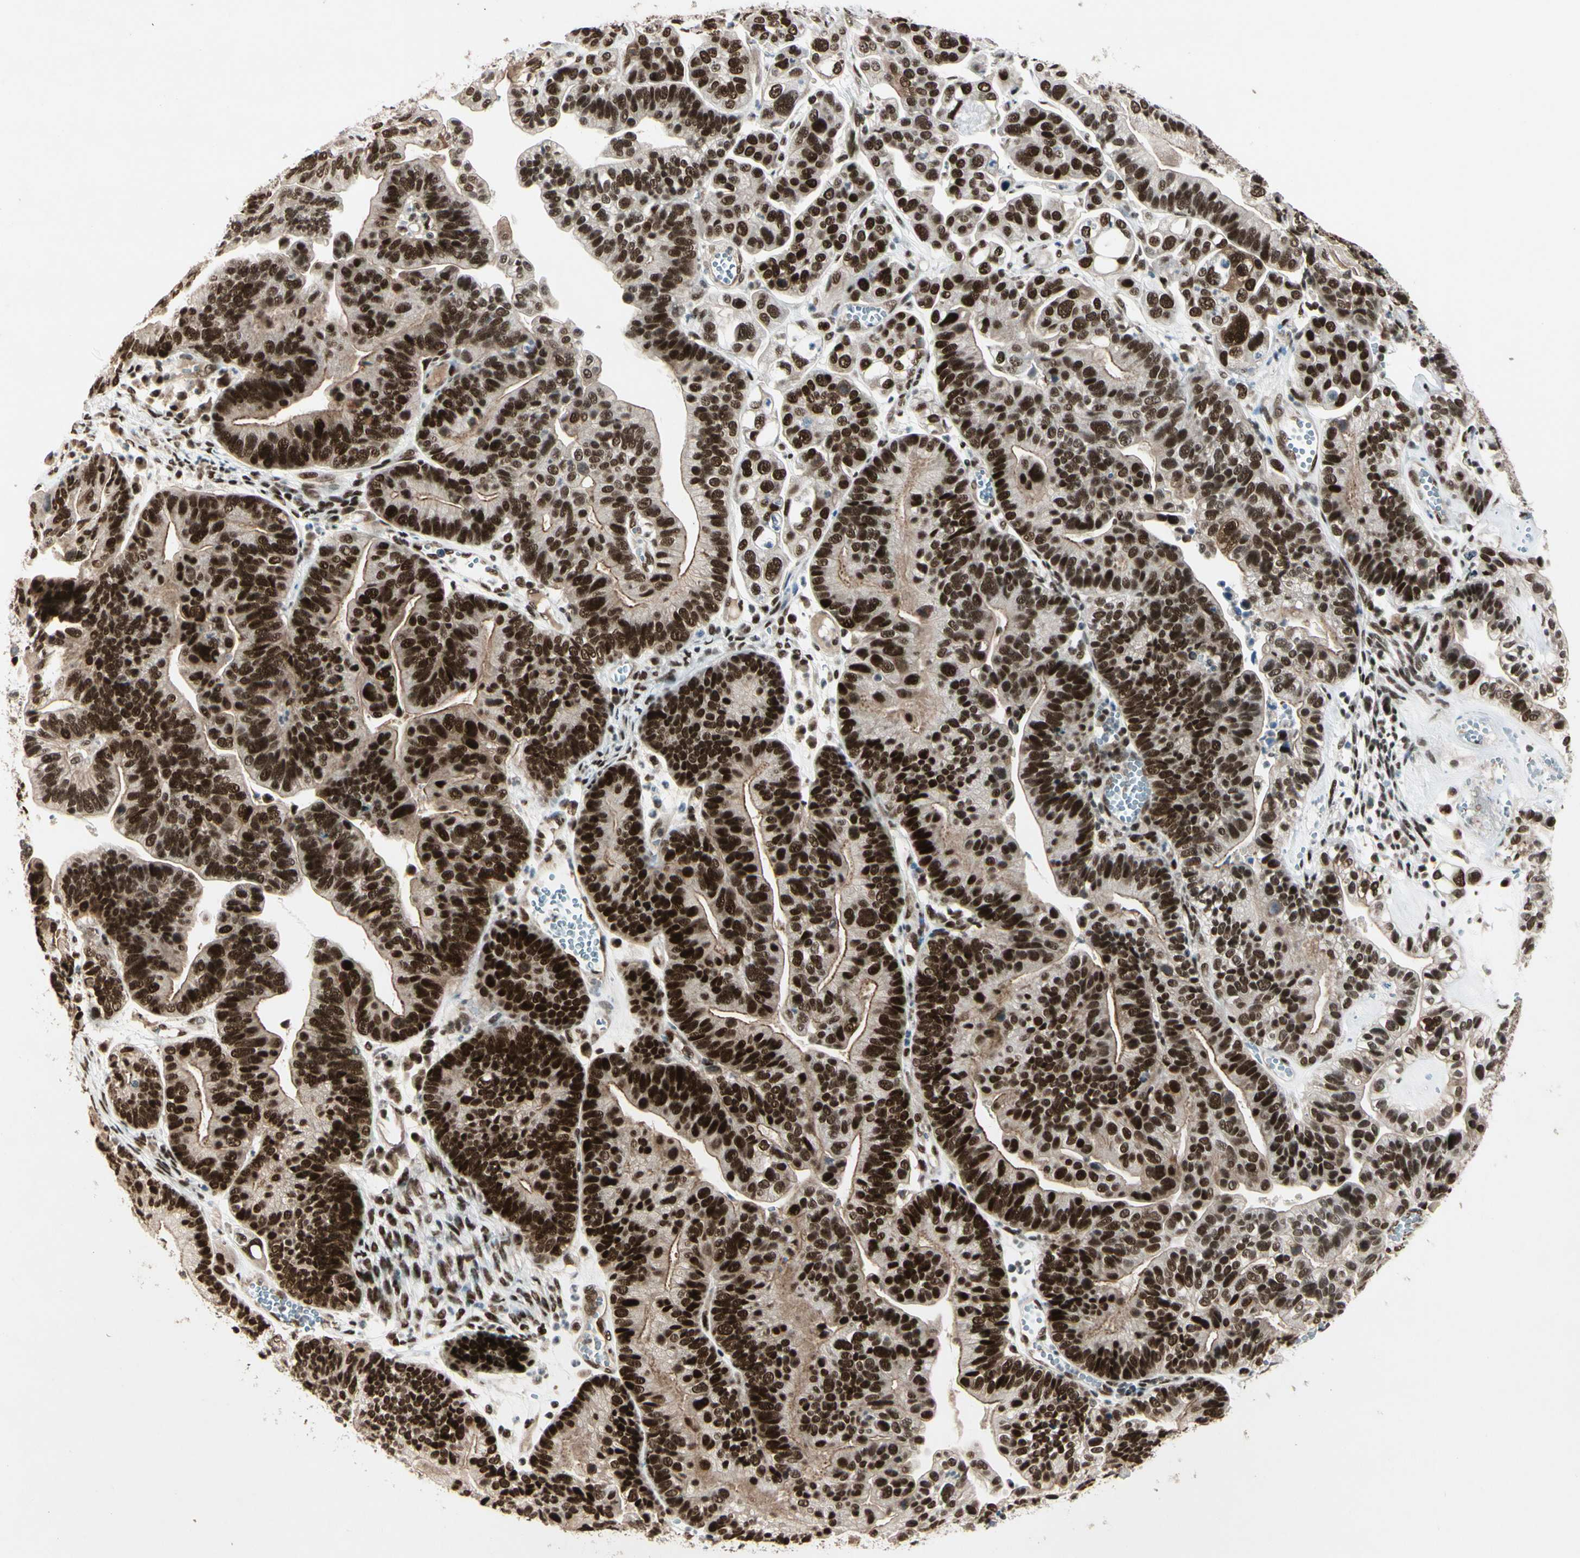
{"staining": {"intensity": "strong", "quantity": ">75%", "location": "nuclear"}, "tissue": "ovarian cancer", "cell_type": "Tumor cells", "image_type": "cancer", "snomed": [{"axis": "morphology", "description": "Cystadenocarcinoma, serous, NOS"}, {"axis": "topography", "description": "Ovary"}], "caption": "Immunohistochemistry (IHC) of human ovarian serous cystadenocarcinoma exhibits high levels of strong nuclear staining in about >75% of tumor cells.", "gene": "CHAMP1", "patient": {"sex": "female", "age": 56}}